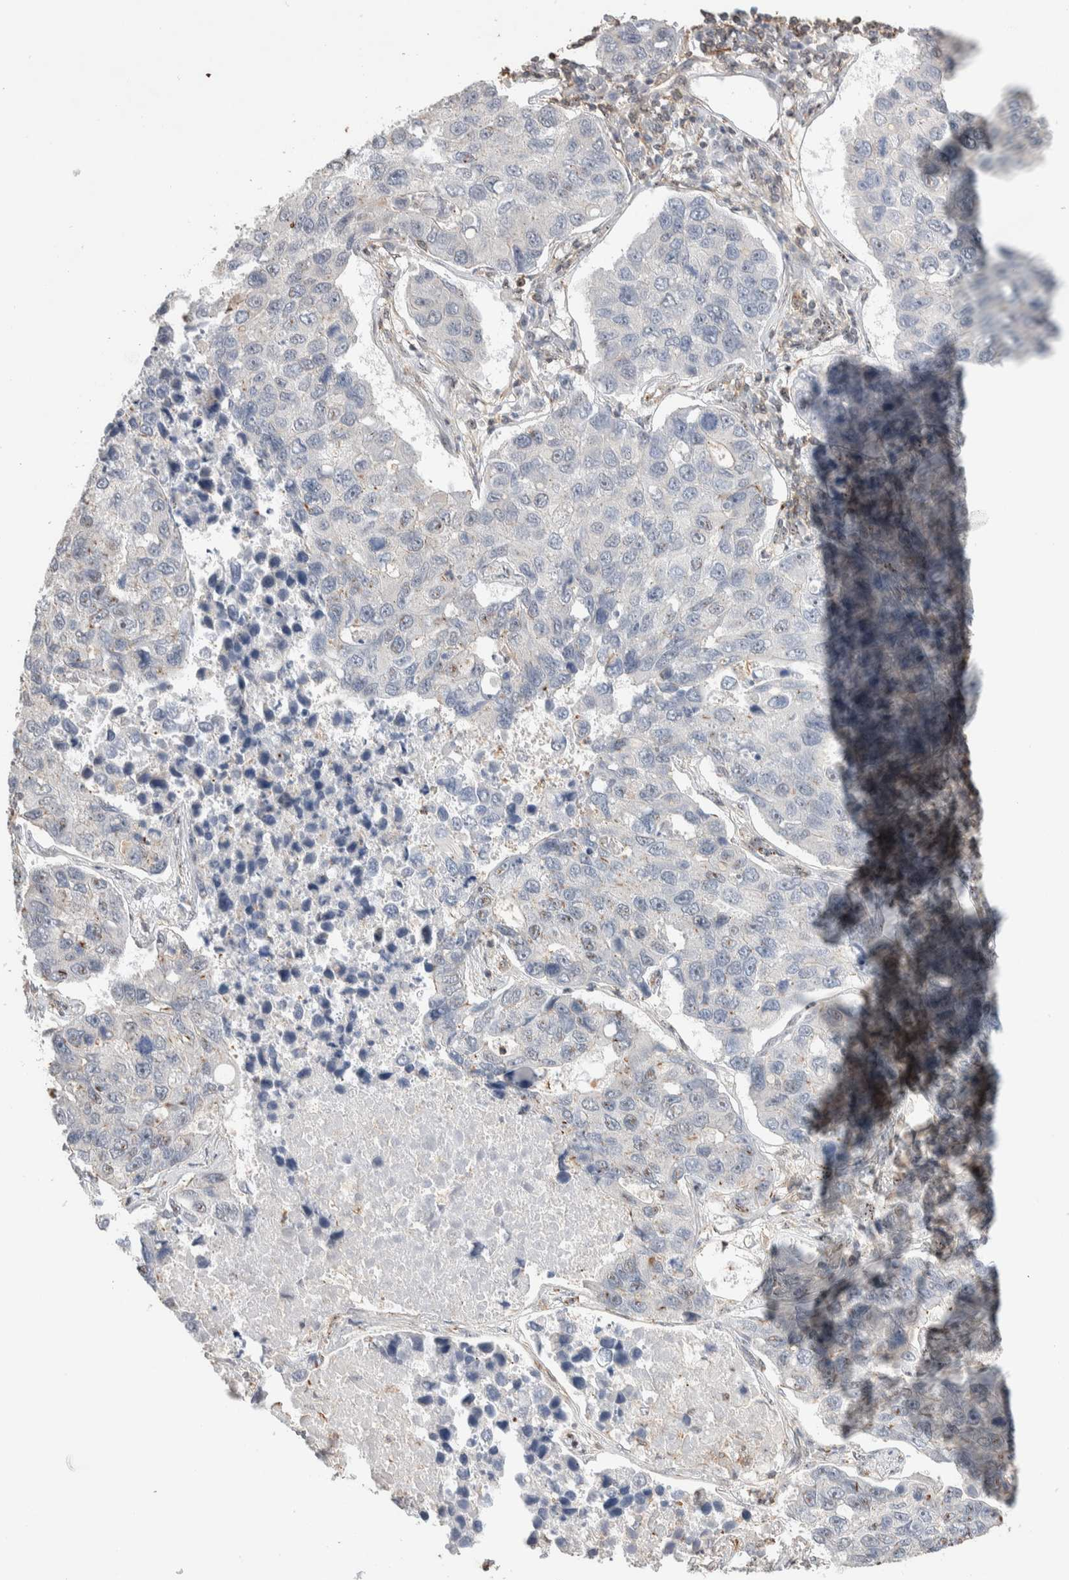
{"staining": {"intensity": "negative", "quantity": "none", "location": "none"}, "tissue": "lung cancer", "cell_type": "Tumor cells", "image_type": "cancer", "snomed": [{"axis": "morphology", "description": "Adenocarcinoma, NOS"}, {"axis": "topography", "description": "Lung"}], "caption": "The immunohistochemistry histopathology image has no significant positivity in tumor cells of lung cancer (adenocarcinoma) tissue.", "gene": "ZNF704", "patient": {"sex": "male", "age": 64}}